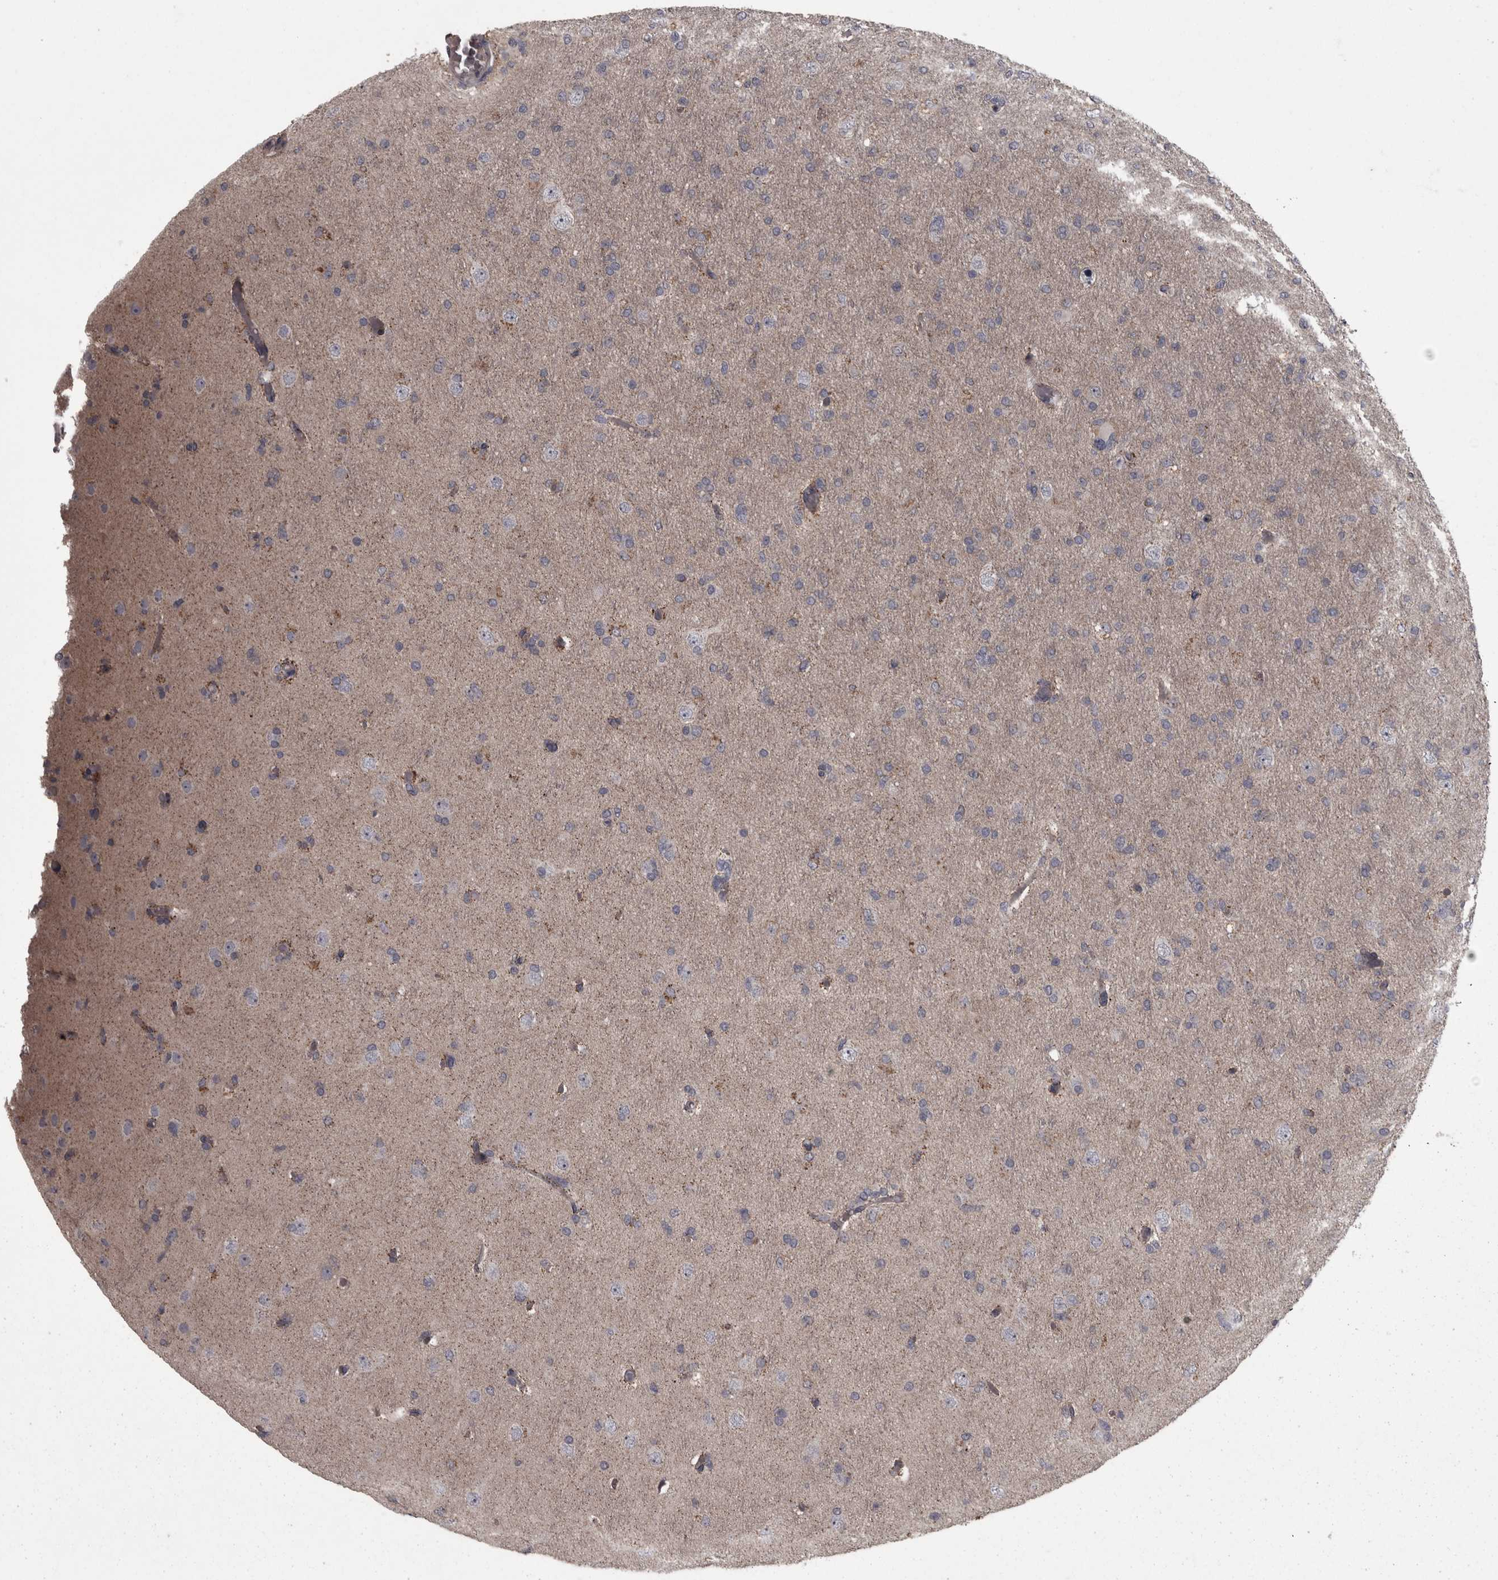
{"staining": {"intensity": "negative", "quantity": "none", "location": "none"}, "tissue": "glioma", "cell_type": "Tumor cells", "image_type": "cancer", "snomed": [{"axis": "morphology", "description": "Glioma, malignant, High grade"}, {"axis": "topography", "description": "Cerebral cortex"}], "caption": "IHC histopathology image of glioma stained for a protein (brown), which demonstrates no positivity in tumor cells.", "gene": "PCDH17", "patient": {"sex": "female", "age": 36}}